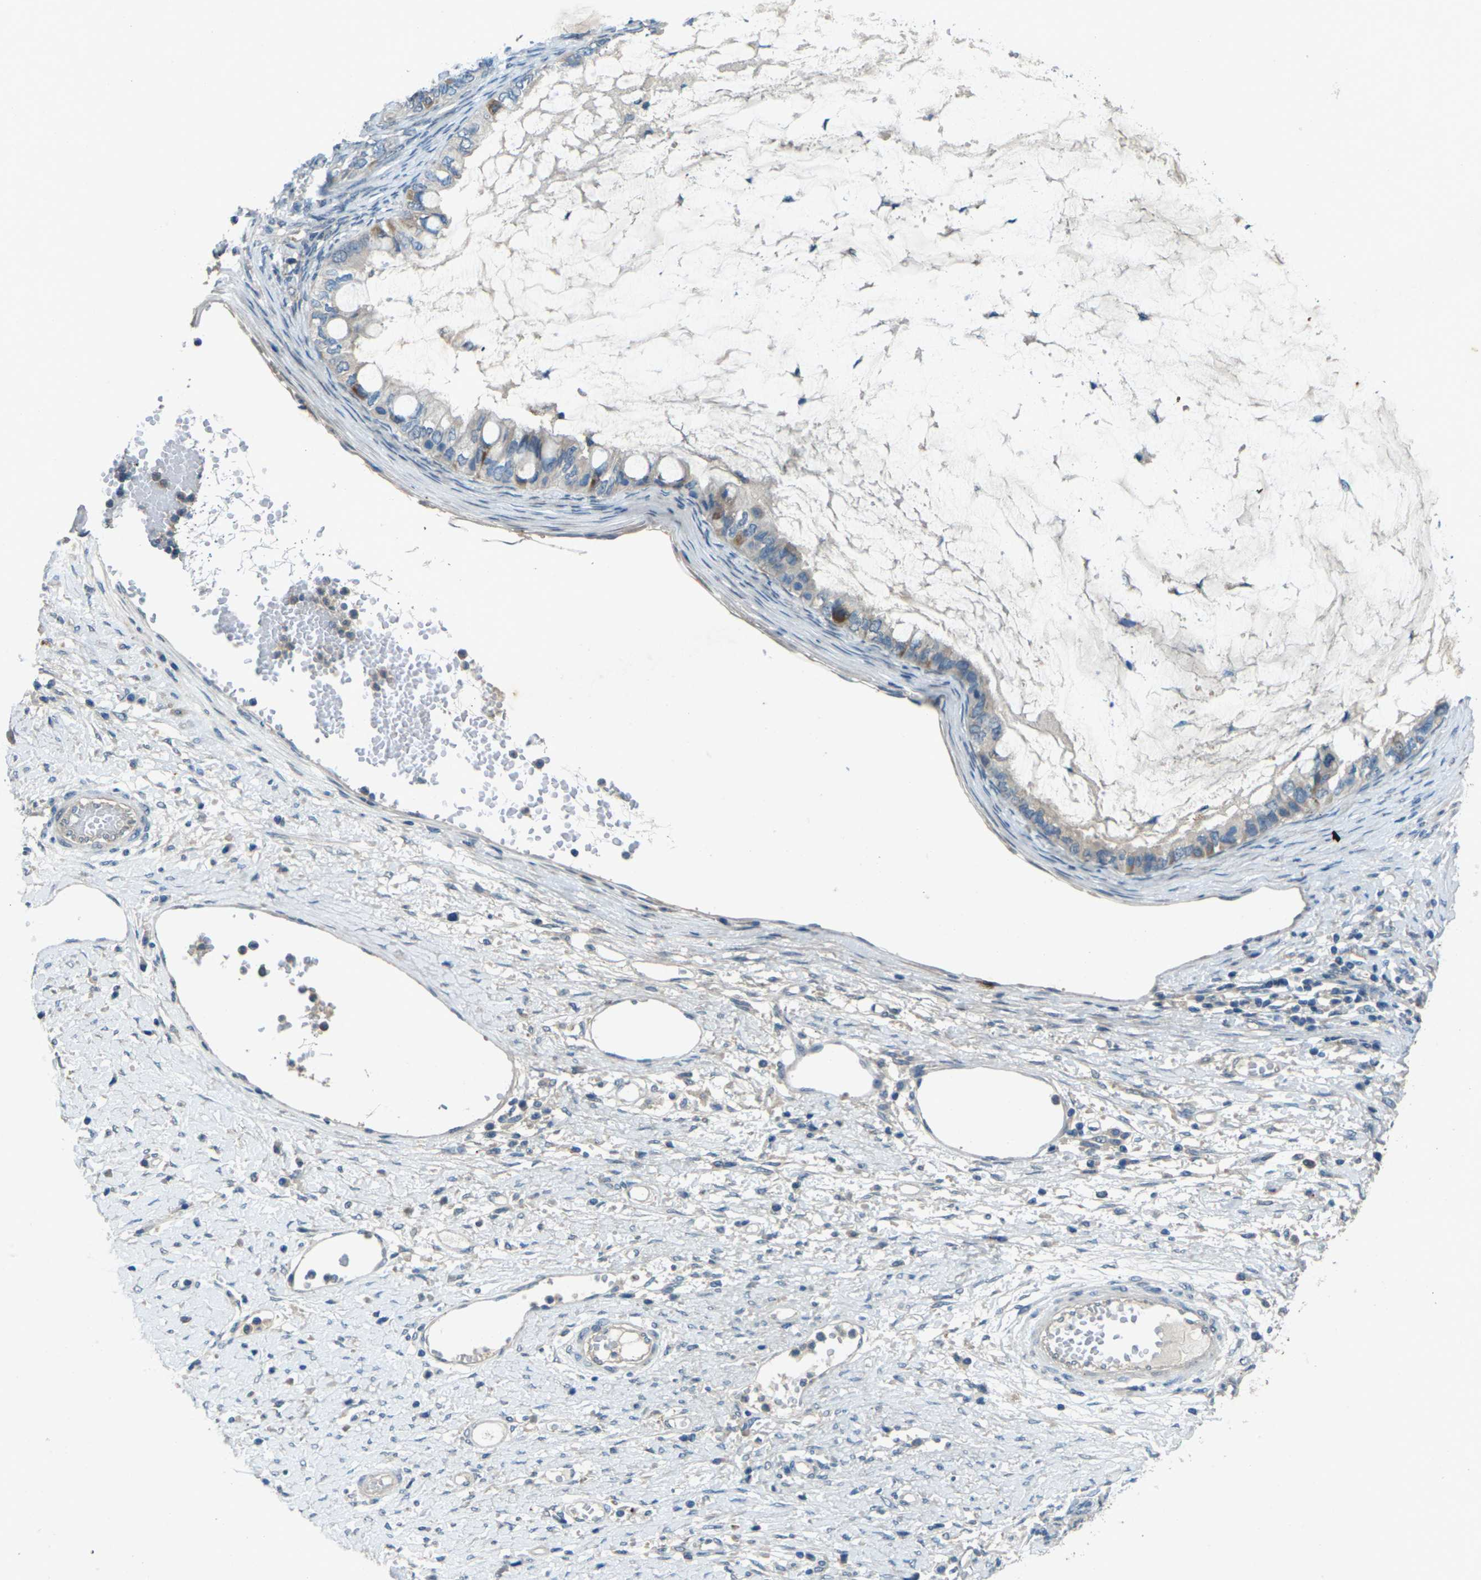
{"staining": {"intensity": "moderate", "quantity": "<25%", "location": "cytoplasmic/membranous"}, "tissue": "ovarian cancer", "cell_type": "Tumor cells", "image_type": "cancer", "snomed": [{"axis": "morphology", "description": "Cystadenocarcinoma, mucinous, NOS"}, {"axis": "topography", "description": "Ovary"}], "caption": "High-power microscopy captured an IHC image of ovarian cancer (mucinous cystadenocarcinoma), revealing moderate cytoplasmic/membranous positivity in about <25% of tumor cells. (DAB IHC, brown staining for protein, blue staining for nuclei).", "gene": "SIGLEC14", "patient": {"sex": "female", "age": 80}}